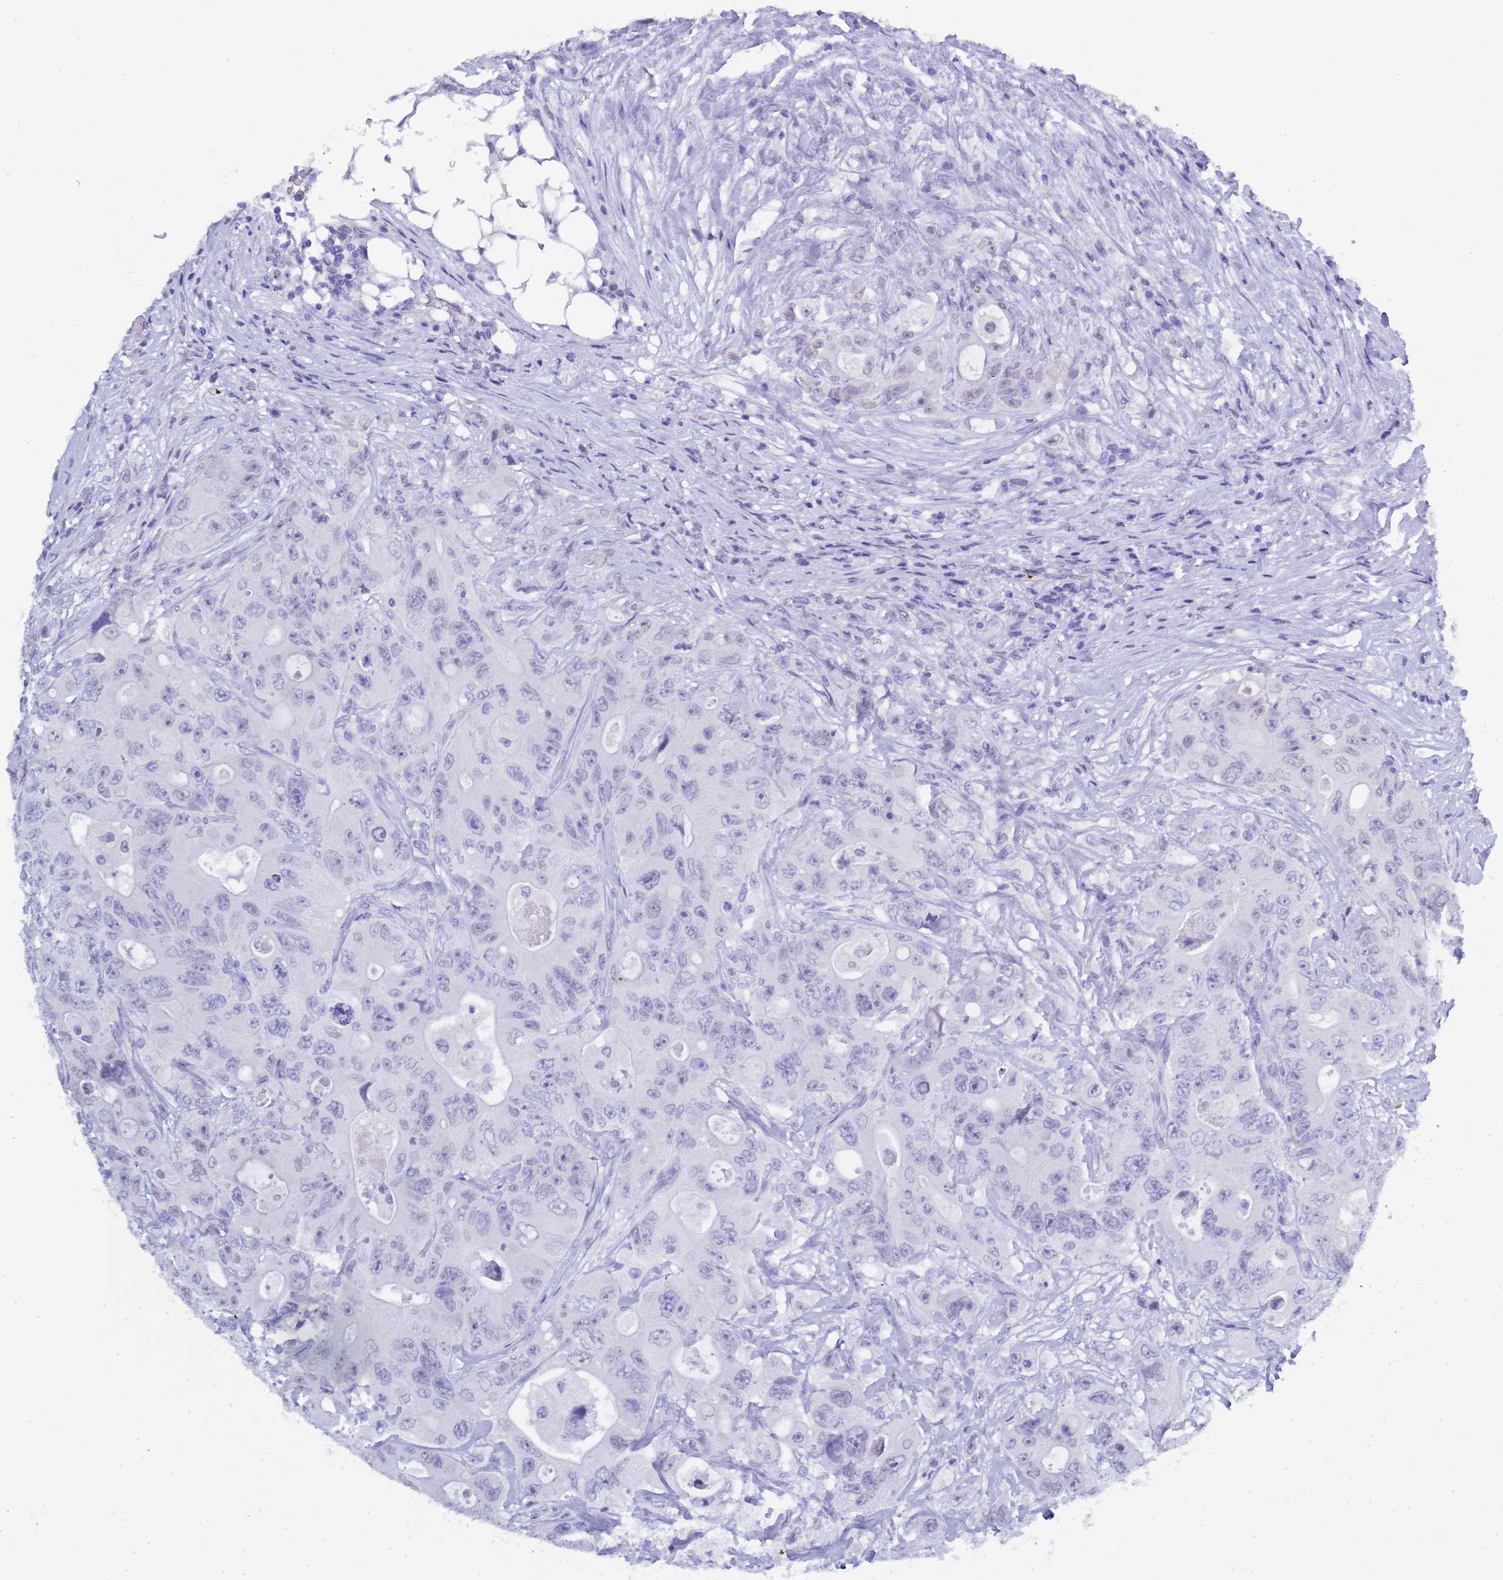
{"staining": {"intensity": "negative", "quantity": "none", "location": "none"}, "tissue": "colorectal cancer", "cell_type": "Tumor cells", "image_type": "cancer", "snomed": [{"axis": "morphology", "description": "Adenocarcinoma, NOS"}, {"axis": "topography", "description": "Colon"}], "caption": "A high-resolution photomicrograph shows IHC staining of adenocarcinoma (colorectal), which shows no significant positivity in tumor cells.", "gene": "CTRC", "patient": {"sex": "female", "age": 46}}